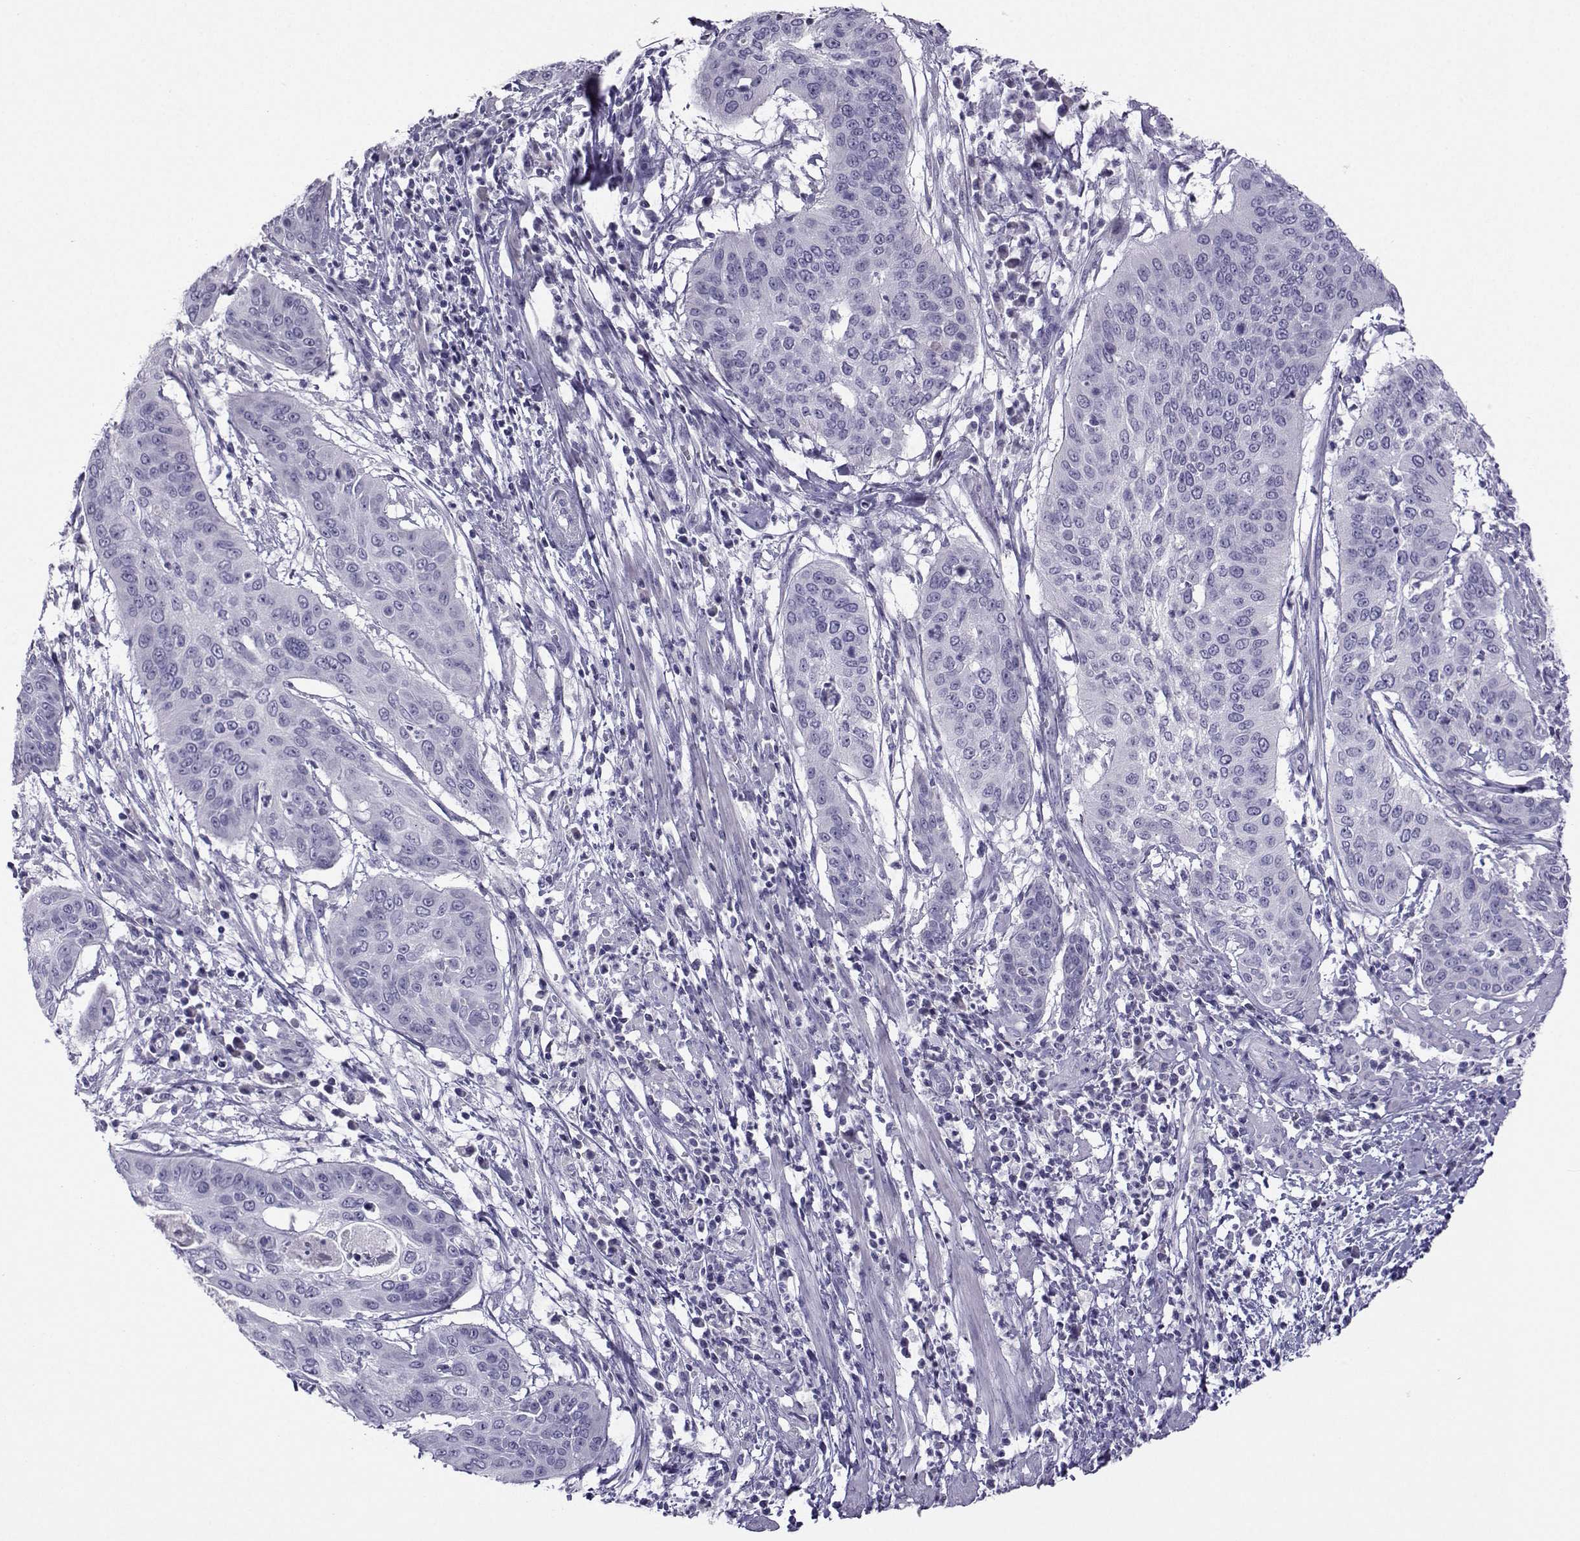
{"staining": {"intensity": "negative", "quantity": "none", "location": "none"}, "tissue": "cervical cancer", "cell_type": "Tumor cells", "image_type": "cancer", "snomed": [{"axis": "morphology", "description": "Squamous cell carcinoma, NOS"}, {"axis": "topography", "description": "Cervix"}], "caption": "High magnification brightfield microscopy of cervical squamous cell carcinoma stained with DAB (brown) and counterstained with hematoxylin (blue): tumor cells show no significant positivity.", "gene": "ARMC2", "patient": {"sex": "female", "age": 39}}